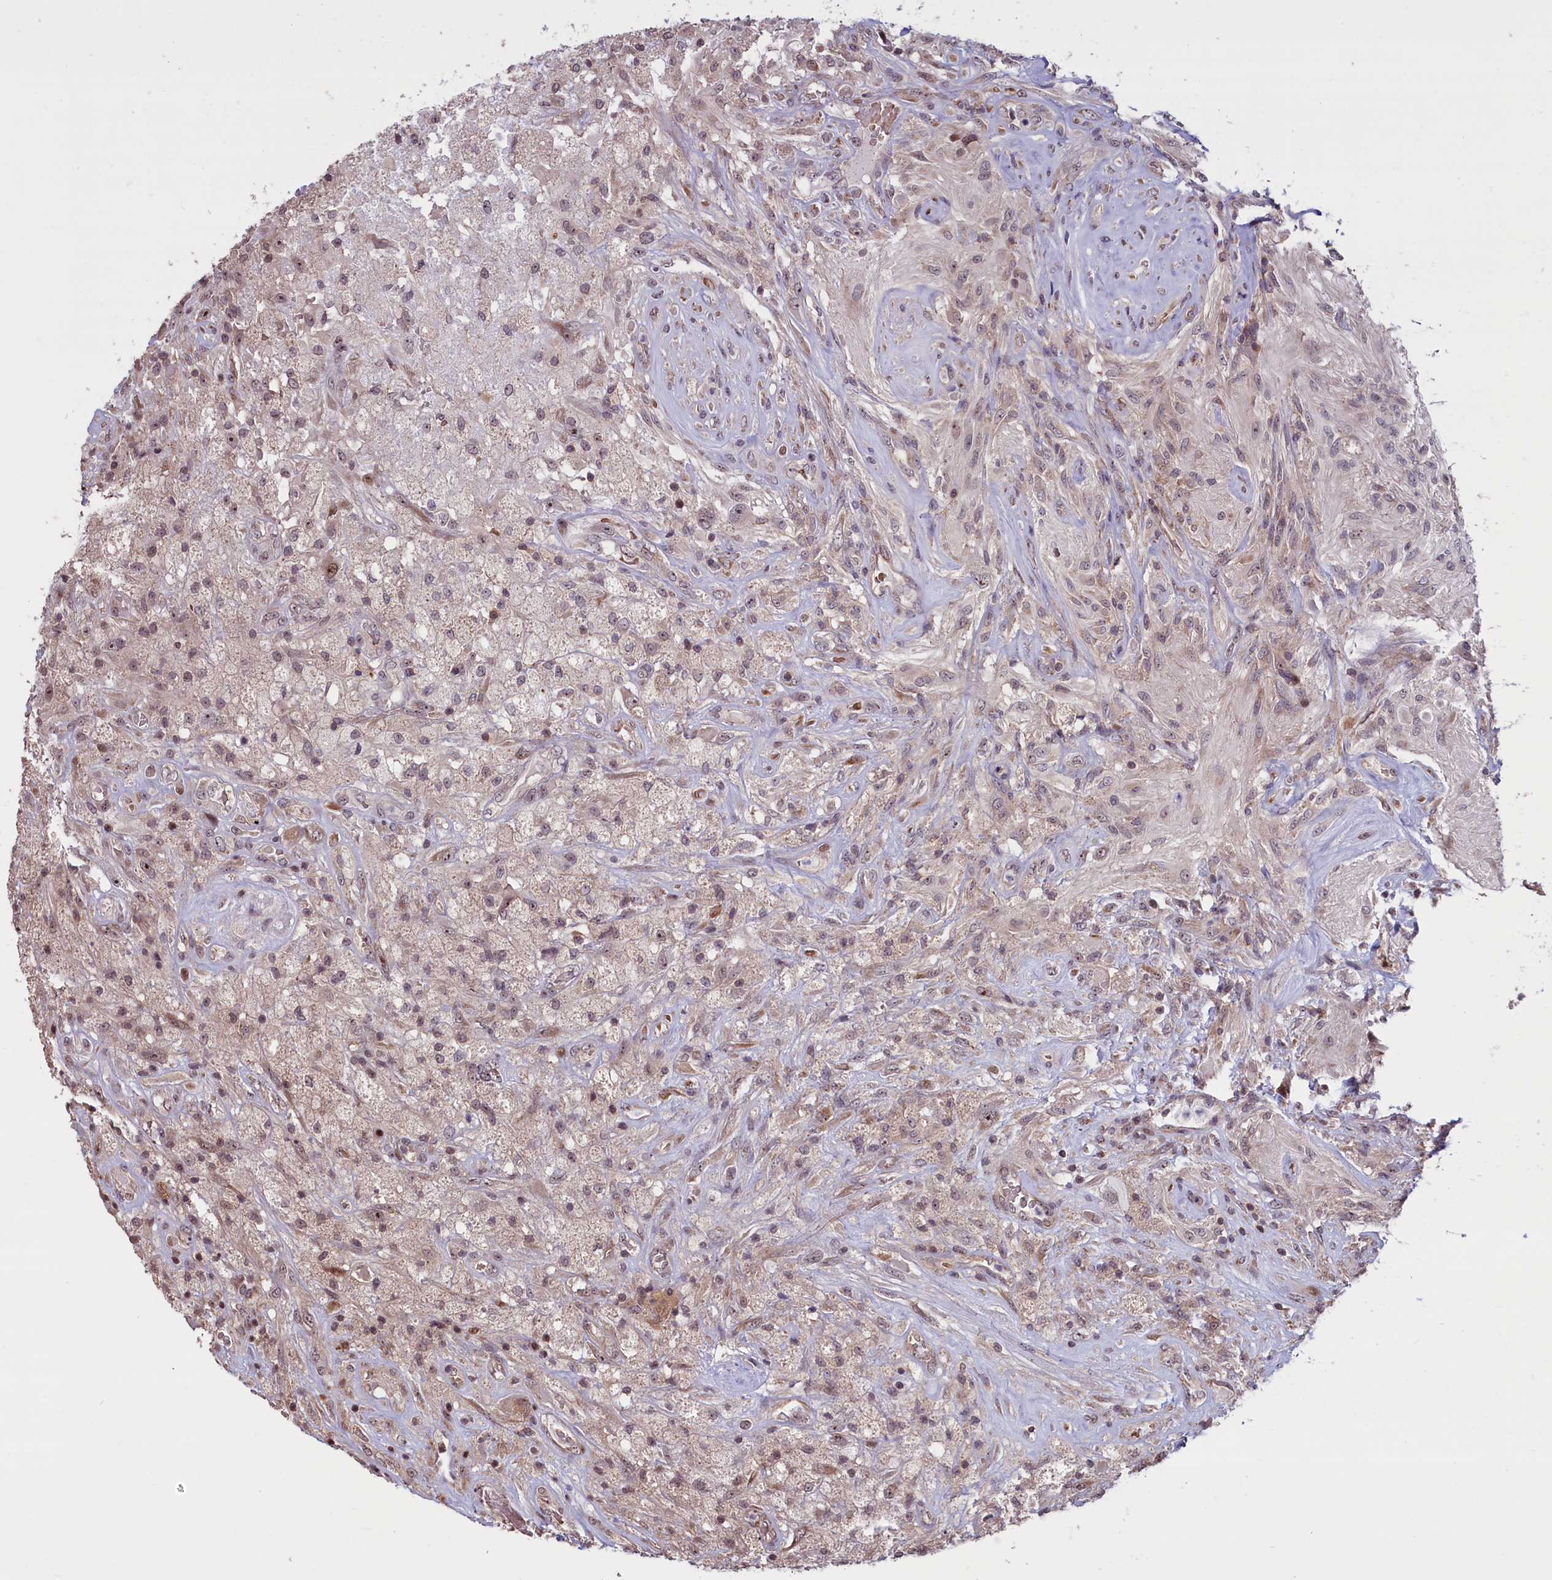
{"staining": {"intensity": "weak", "quantity": "25%-75%", "location": "nuclear"}, "tissue": "glioma", "cell_type": "Tumor cells", "image_type": "cancer", "snomed": [{"axis": "morphology", "description": "Glioma, malignant, High grade"}, {"axis": "topography", "description": "Brain"}], "caption": "Immunohistochemistry photomicrograph of neoplastic tissue: human glioma stained using IHC demonstrates low levels of weak protein expression localized specifically in the nuclear of tumor cells, appearing as a nuclear brown color.", "gene": "SHFL", "patient": {"sex": "male", "age": 56}}